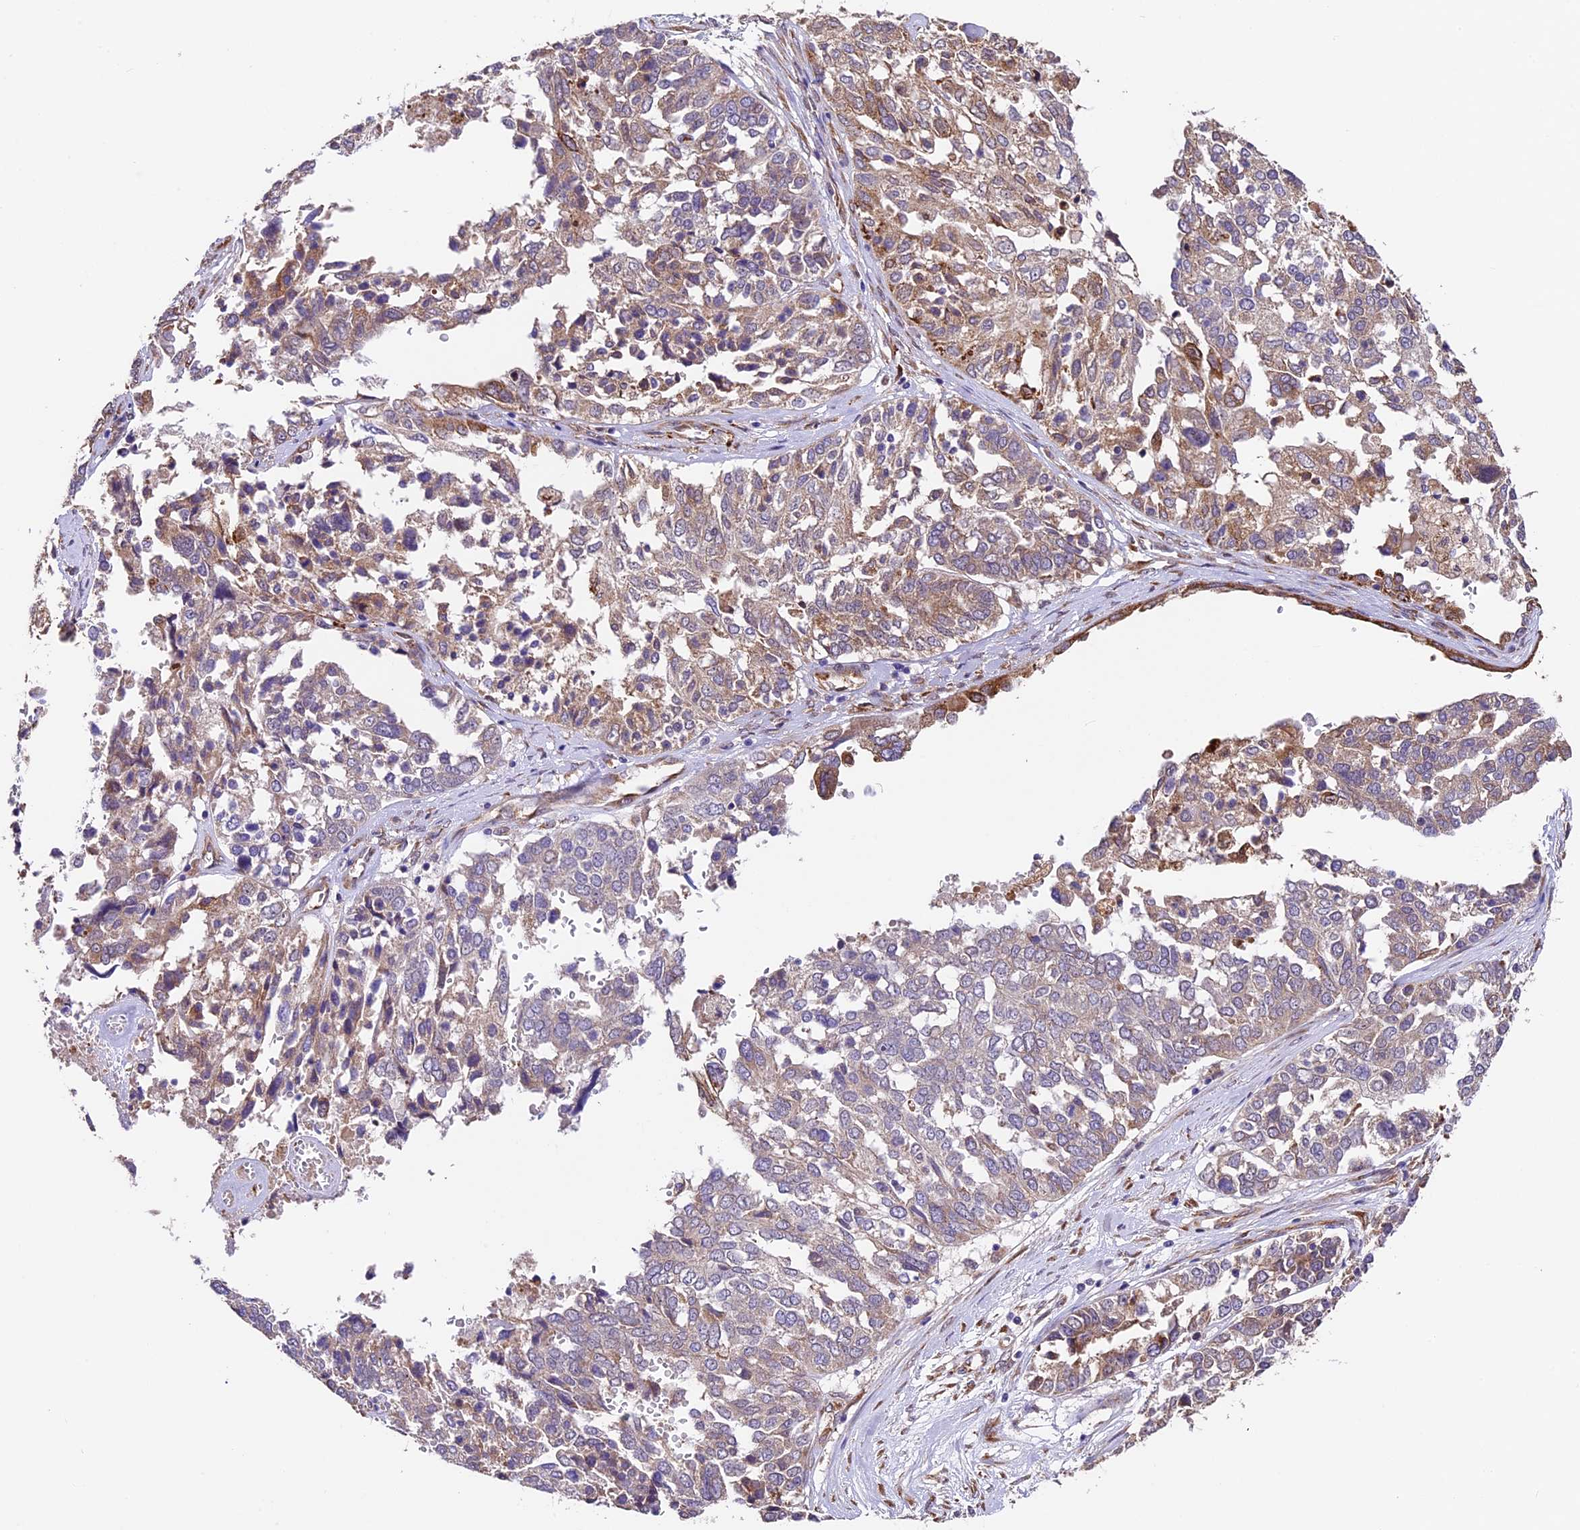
{"staining": {"intensity": "moderate", "quantity": "<25%", "location": "cytoplasmic/membranous"}, "tissue": "ovarian cancer", "cell_type": "Tumor cells", "image_type": "cancer", "snomed": [{"axis": "morphology", "description": "Cystadenocarcinoma, serous, NOS"}, {"axis": "topography", "description": "Ovary"}], "caption": "Human ovarian serous cystadenocarcinoma stained for a protein (brown) exhibits moderate cytoplasmic/membranous positive expression in approximately <25% of tumor cells.", "gene": "LSM7", "patient": {"sex": "female", "age": 44}}